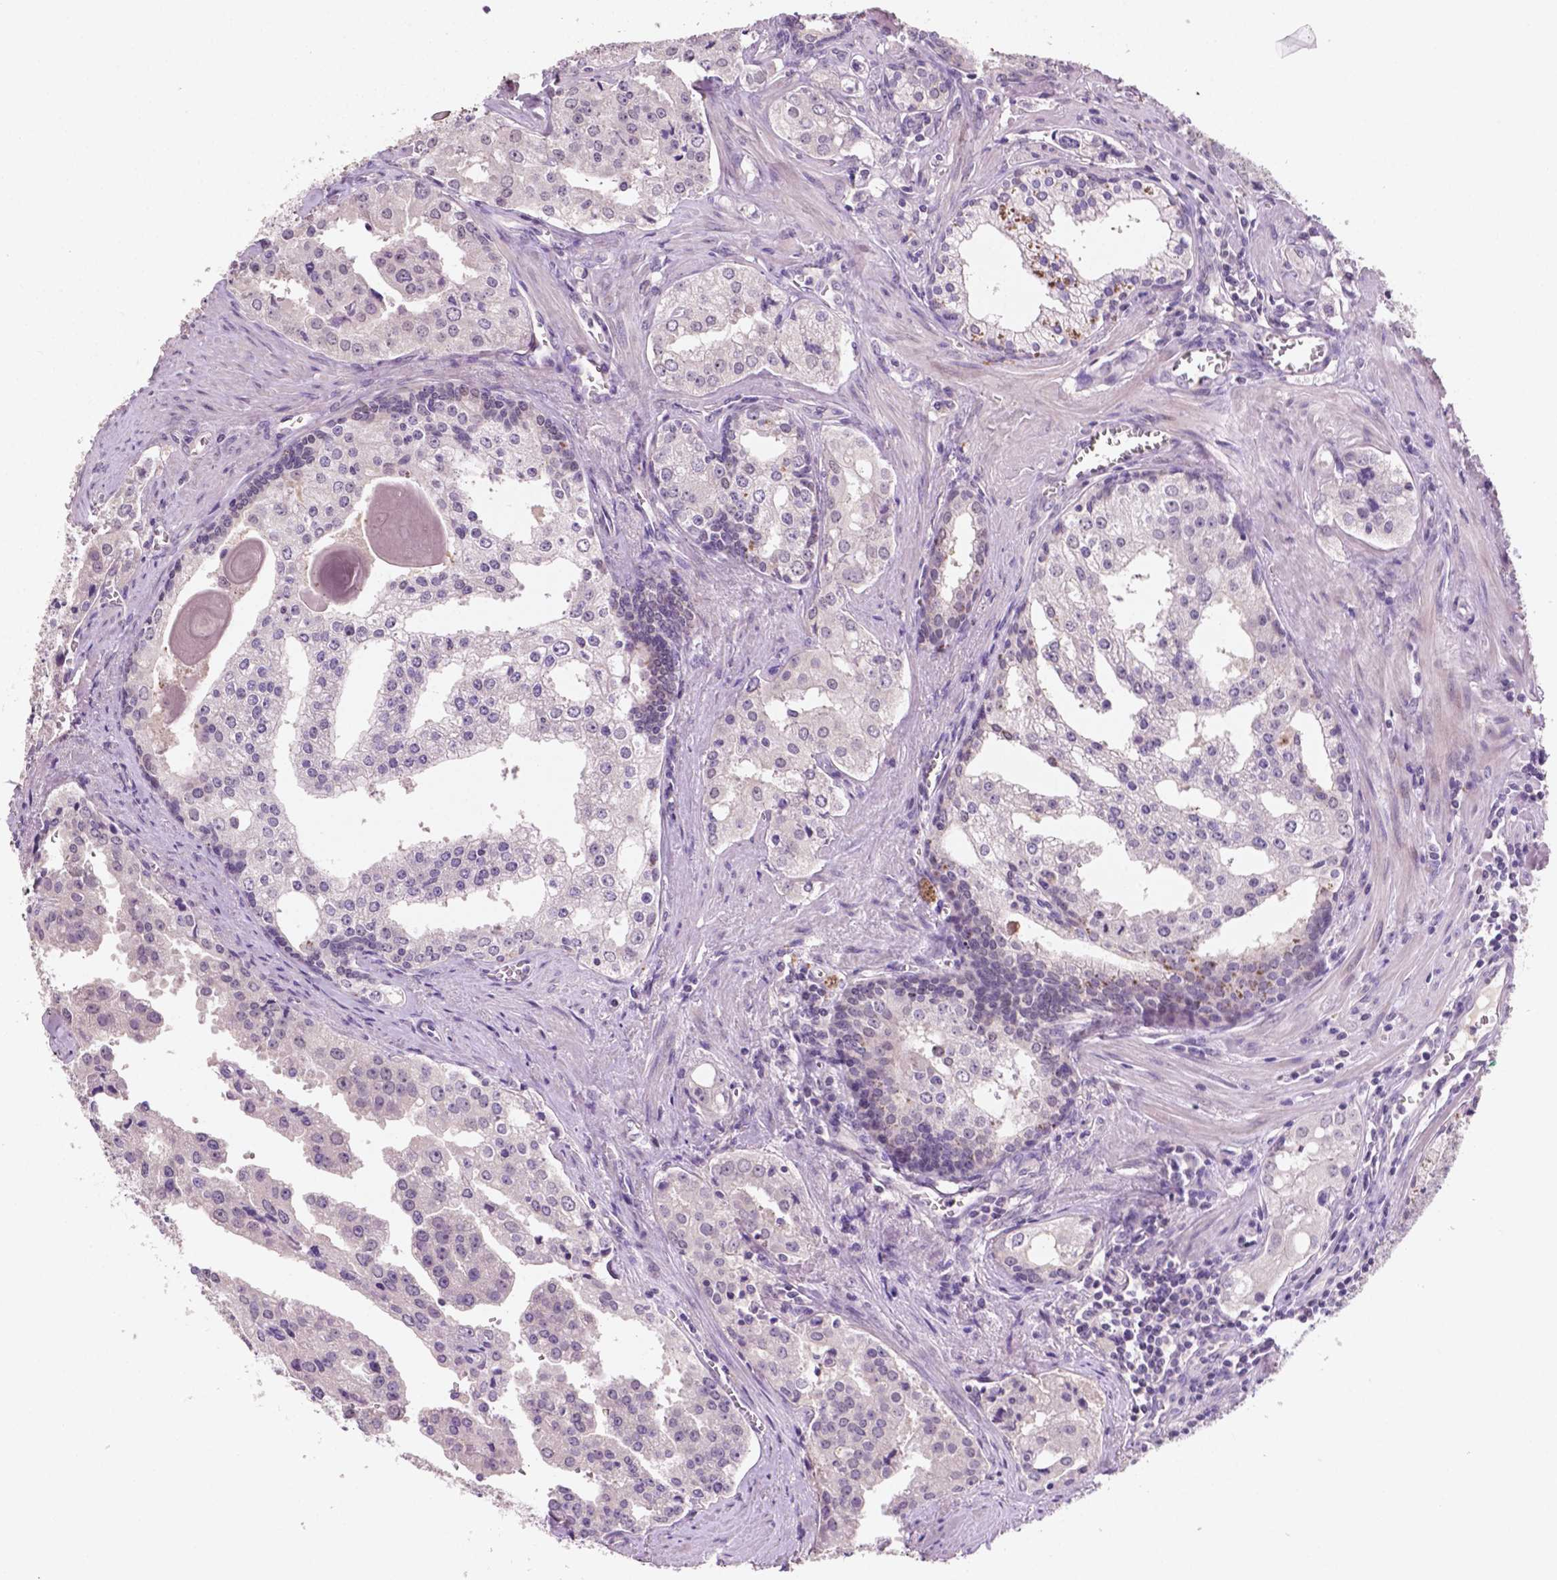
{"staining": {"intensity": "negative", "quantity": "none", "location": "none"}, "tissue": "prostate cancer", "cell_type": "Tumor cells", "image_type": "cancer", "snomed": [{"axis": "morphology", "description": "Adenocarcinoma, High grade"}, {"axis": "topography", "description": "Prostate"}], "caption": "The IHC micrograph has no significant expression in tumor cells of prostate cancer tissue.", "gene": "MROH6", "patient": {"sex": "male", "age": 68}}